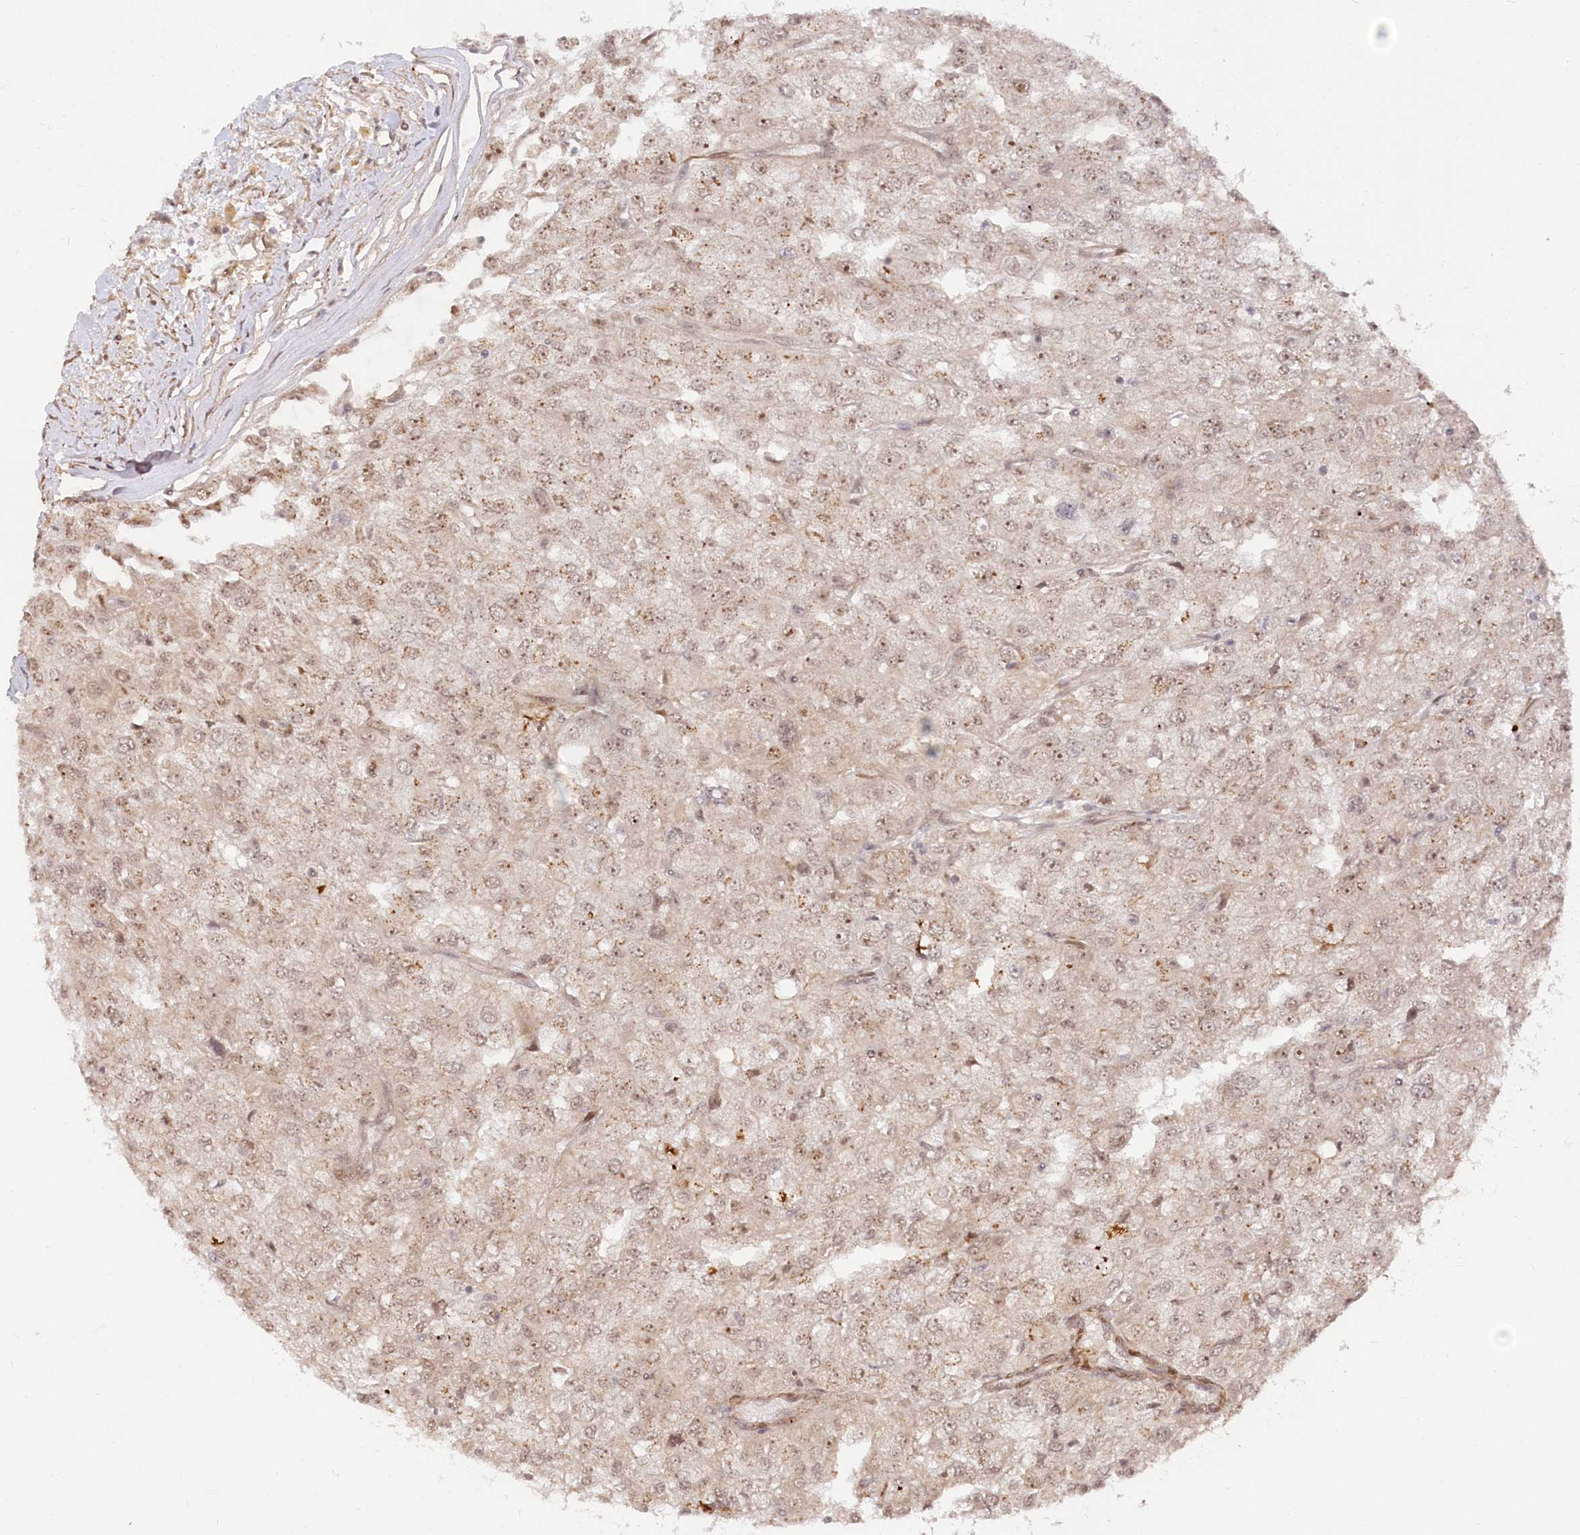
{"staining": {"intensity": "weak", "quantity": "25%-75%", "location": "cytoplasmic/membranous,nuclear"}, "tissue": "renal cancer", "cell_type": "Tumor cells", "image_type": "cancer", "snomed": [{"axis": "morphology", "description": "Adenocarcinoma, NOS"}, {"axis": "topography", "description": "Kidney"}], "caption": "Protein staining of renal cancer (adenocarcinoma) tissue displays weak cytoplasmic/membranous and nuclear staining in about 25%-75% of tumor cells.", "gene": "GNL3L", "patient": {"sex": "female", "age": 54}}